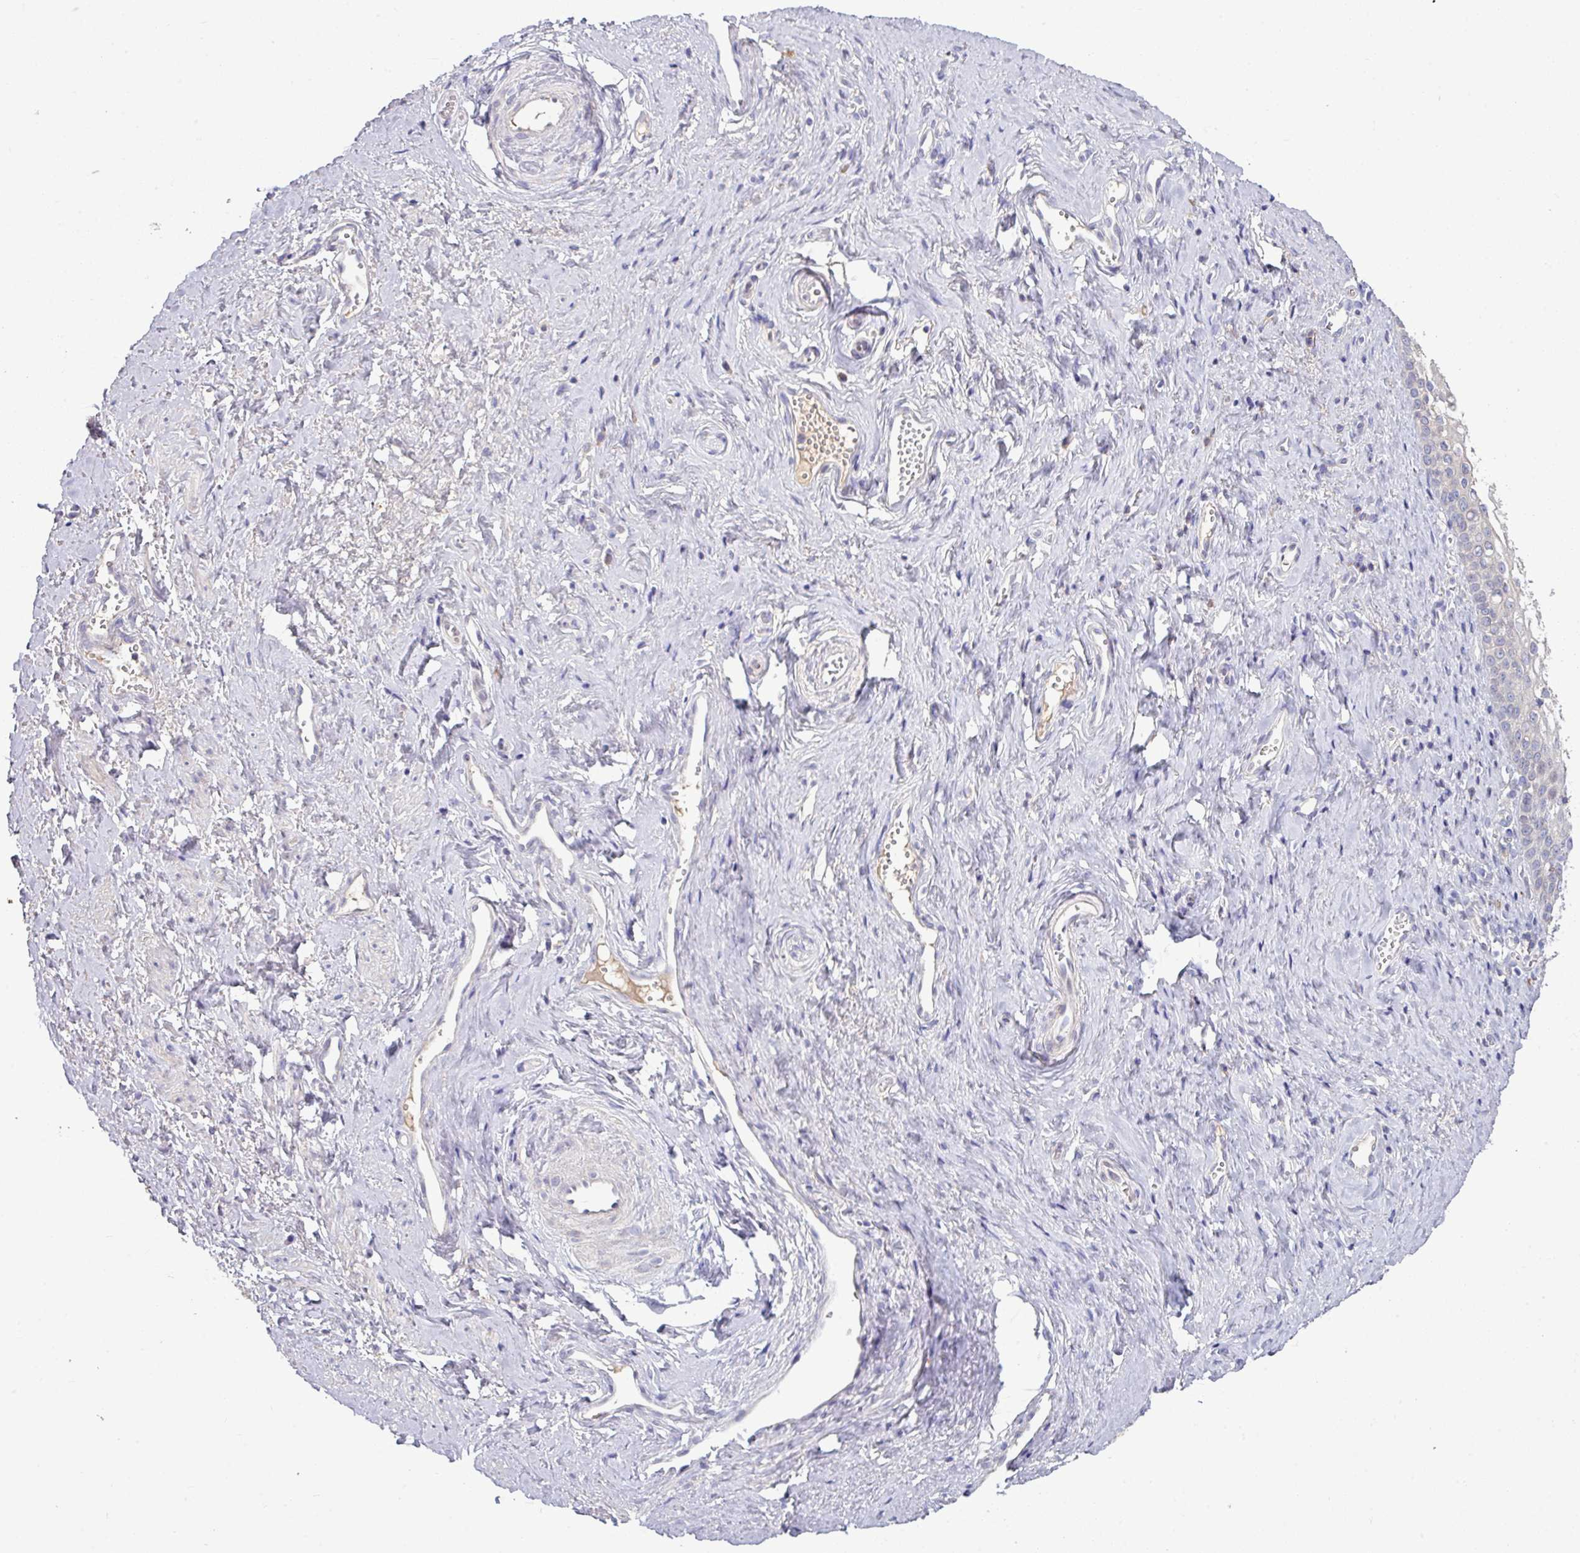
{"staining": {"intensity": "weak", "quantity": "<25%", "location": "cytoplasmic/membranous"}, "tissue": "vagina", "cell_type": "Squamous epithelial cells", "image_type": "normal", "snomed": [{"axis": "morphology", "description": "Normal tissue, NOS"}, {"axis": "topography", "description": "Vagina"}], "caption": "Immunohistochemistry (IHC) micrograph of normal vagina stained for a protein (brown), which demonstrates no positivity in squamous epithelial cells.", "gene": "SLAMF6", "patient": {"sex": "female", "age": 59}}